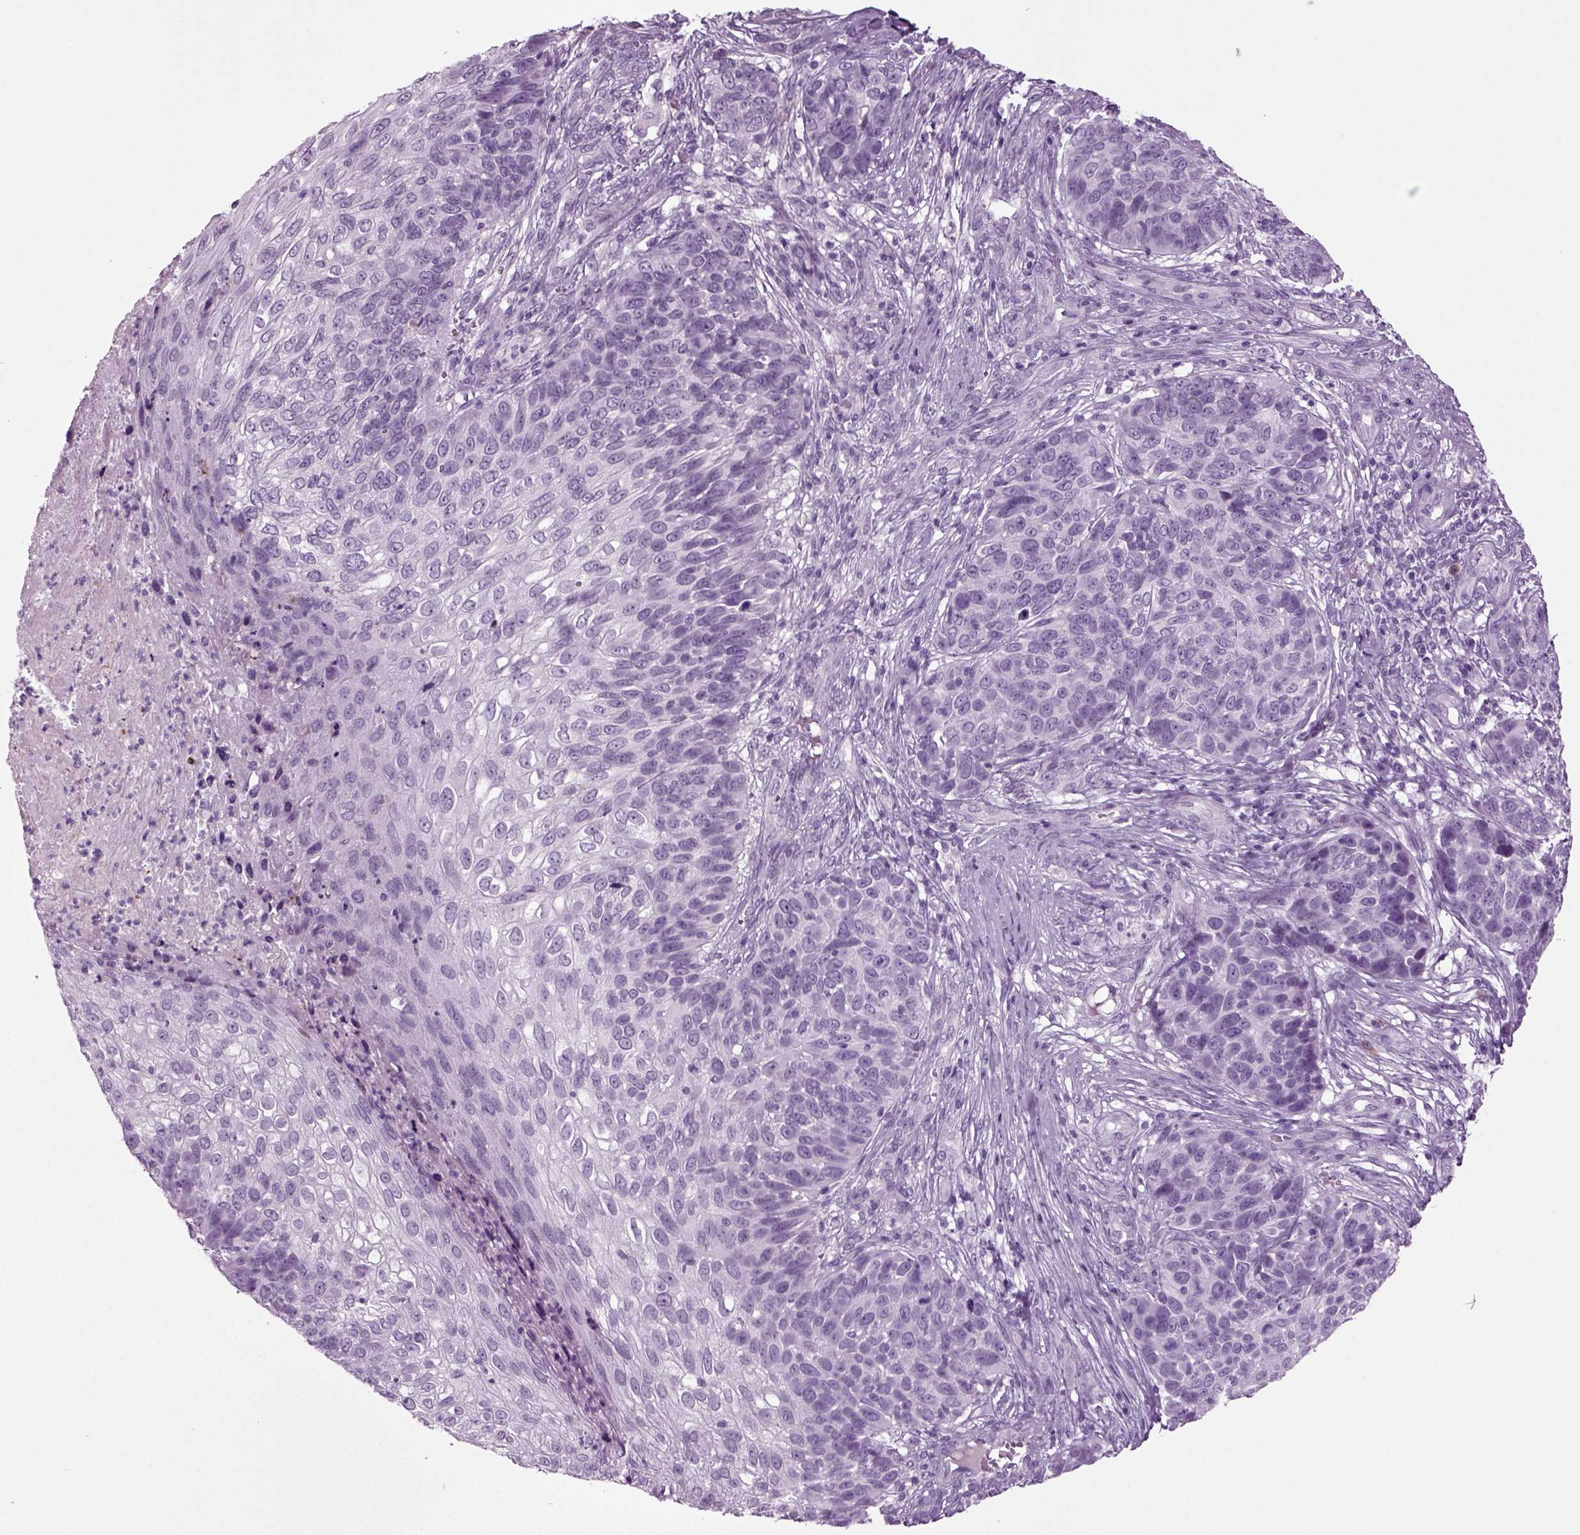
{"staining": {"intensity": "negative", "quantity": "none", "location": "none"}, "tissue": "skin cancer", "cell_type": "Tumor cells", "image_type": "cancer", "snomed": [{"axis": "morphology", "description": "Squamous cell carcinoma, NOS"}, {"axis": "topography", "description": "Skin"}], "caption": "The immunohistochemistry micrograph has no significant positivity in tumor cells of skin squamous cell carcinoma tissue.", "gene": "PRLH", "patient": {"sex": "male", "age": 92}}